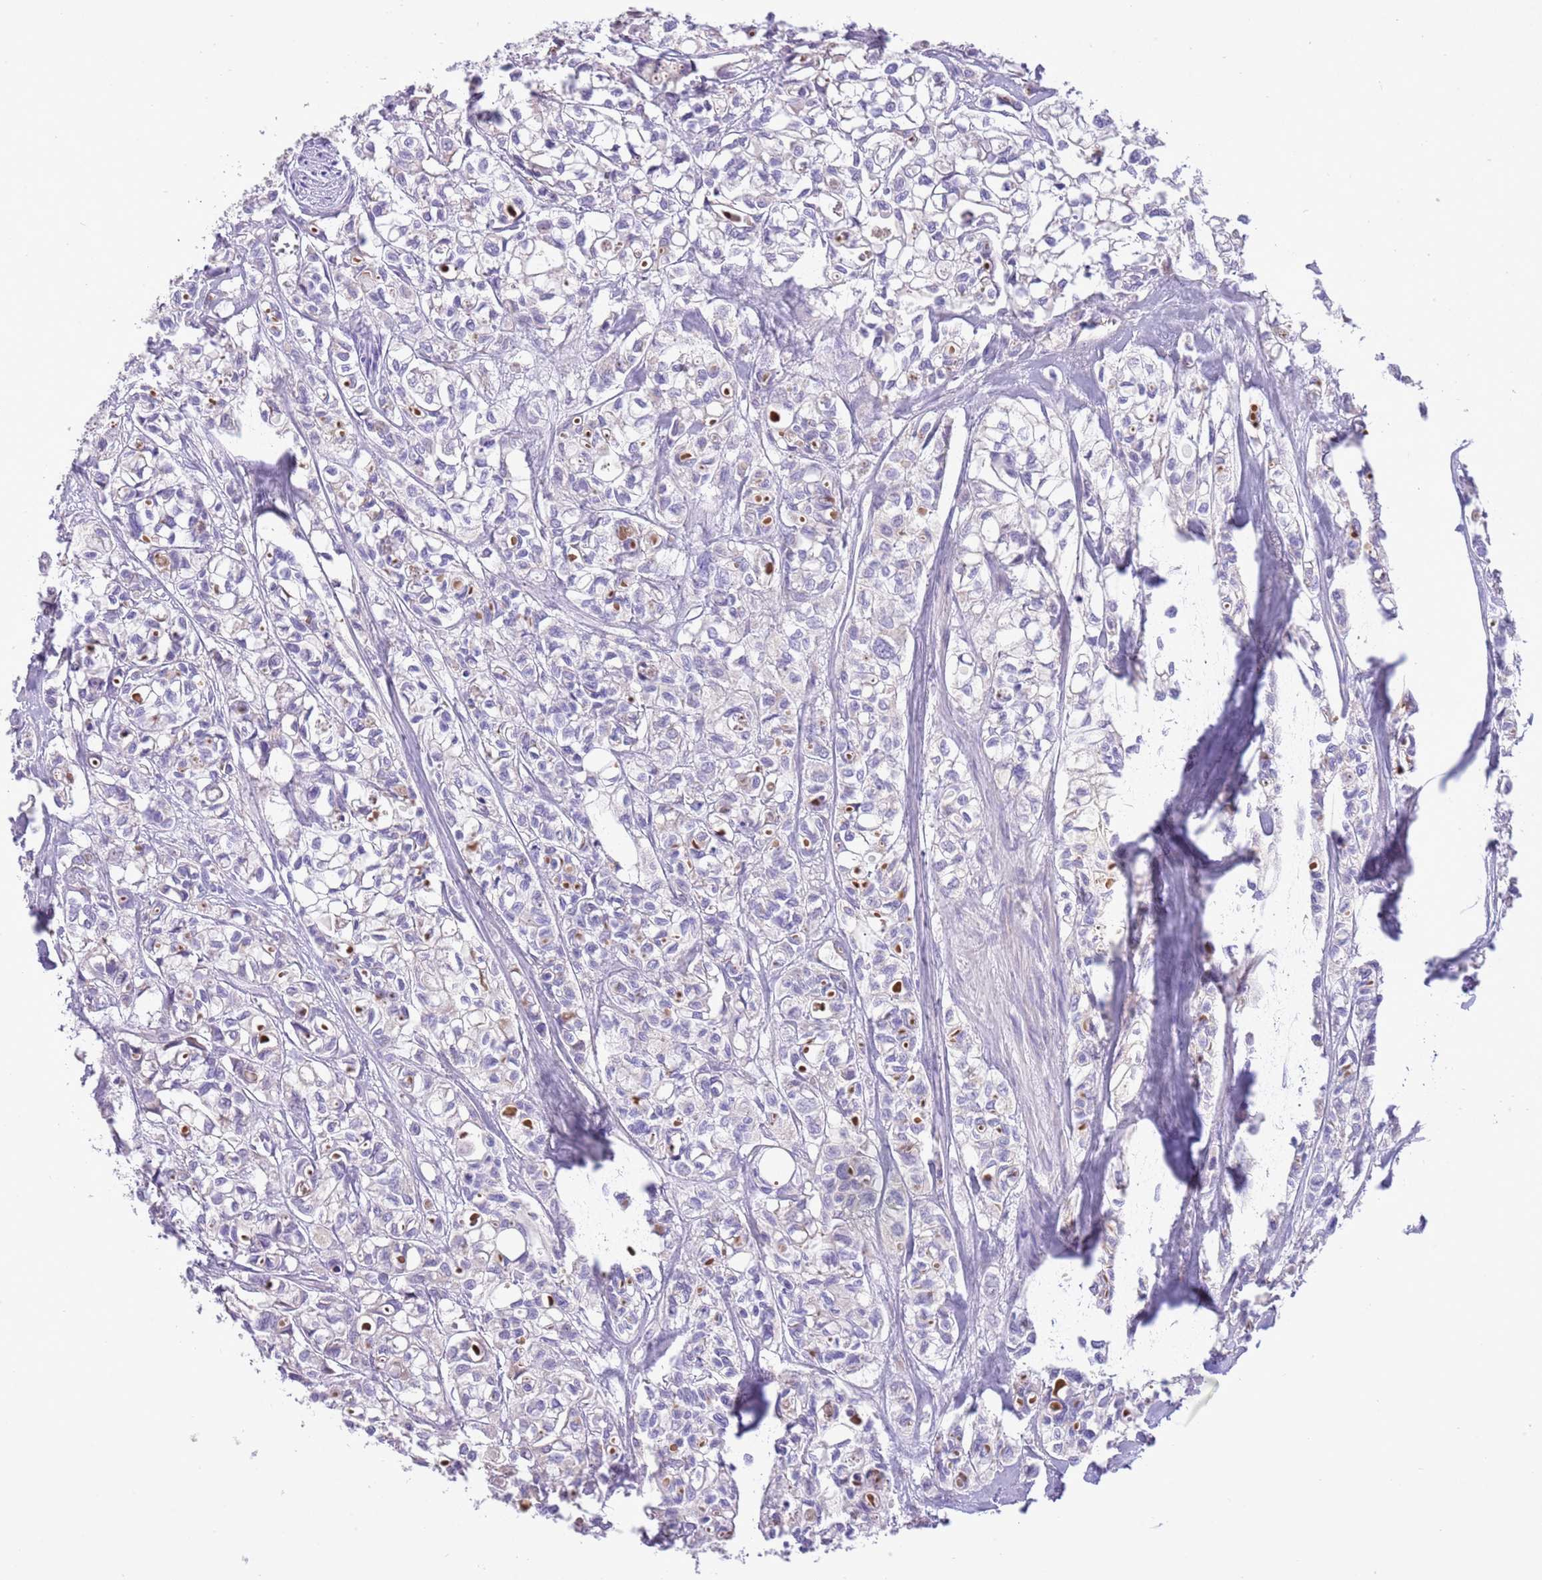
{"staining": {"intensity": "weak", "quantity": "<25%", "location": "cytoplasmic/membranous"}, "tissue": "urothelial cancer", "cell_type": "Tumor cells", "image_type": "cancer", "snomed": [{"axis": "morphology", "description": "Urothelial carcinoma, High grade"}, {"axis": "topography", "description": "Urinary bladder"}], "caption": "Immunohistochemistry (IHC) of human high-grade urothelial carcinoma shows no positivity in tumor cells.", "gene": "OAZ2", "patient": {"sex": "male", "age": 67}}